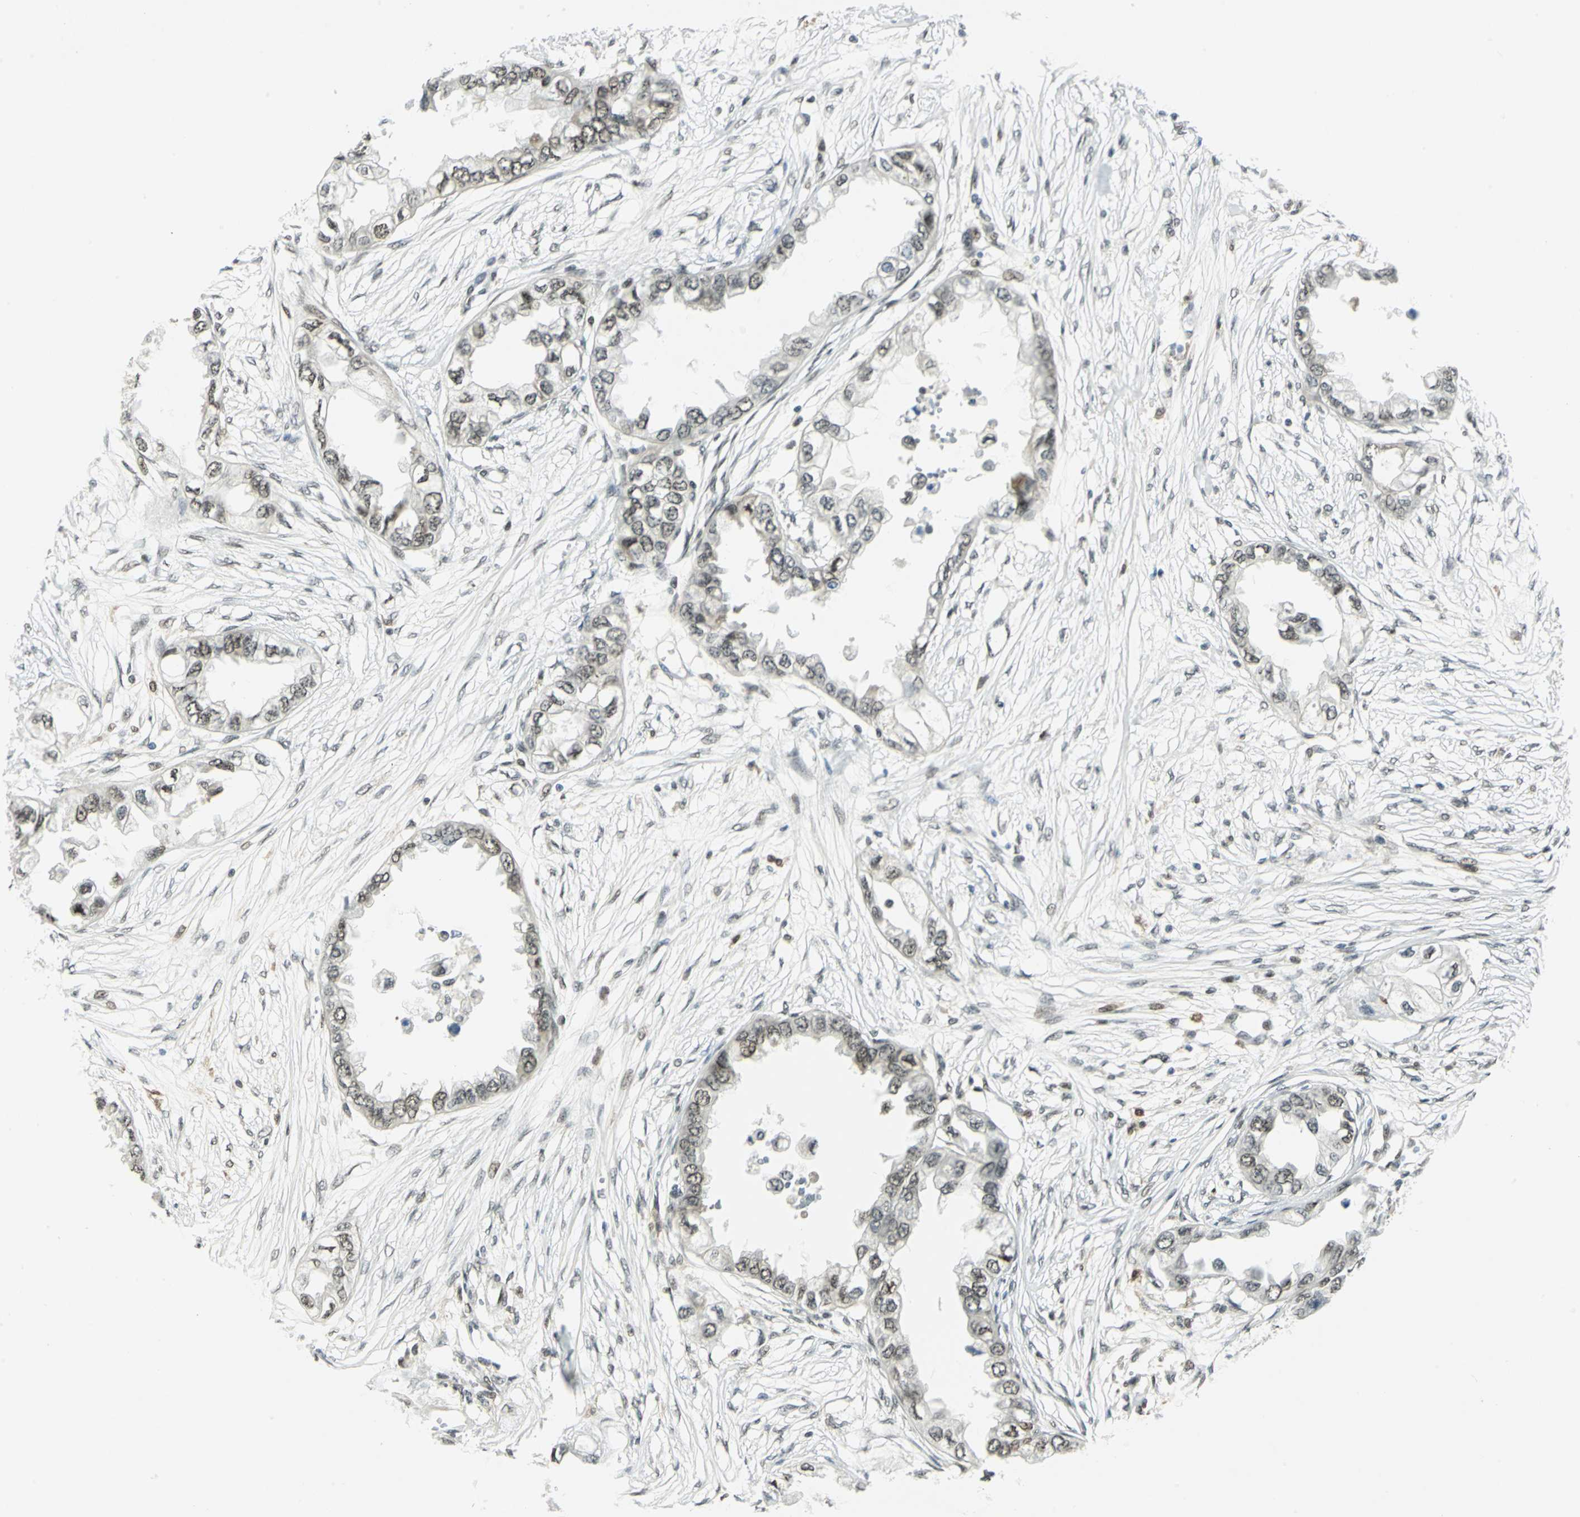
{"staining": {"intensity": "moderate", "quantity": "25%-75%", "location": "nuclear"}, "tissue": "endometrial cancer", "cell_type": "Tumor cells", "image_type": "cancer", "snomed": [{"axis": "morphology", "description": "Adenocarcinoma, NOS"}, {"axis": "topography", "description": "Endometrium"}], "caption": "Immunohistochemistry micrograph of human endometrial cancer stained for a protein (brown), which shows medium levels of moderate nuclear positivity in about 25%-75% of tumor cells.", "gene": "MTMR10", "patient": {"sex": "female", "age": 67}}